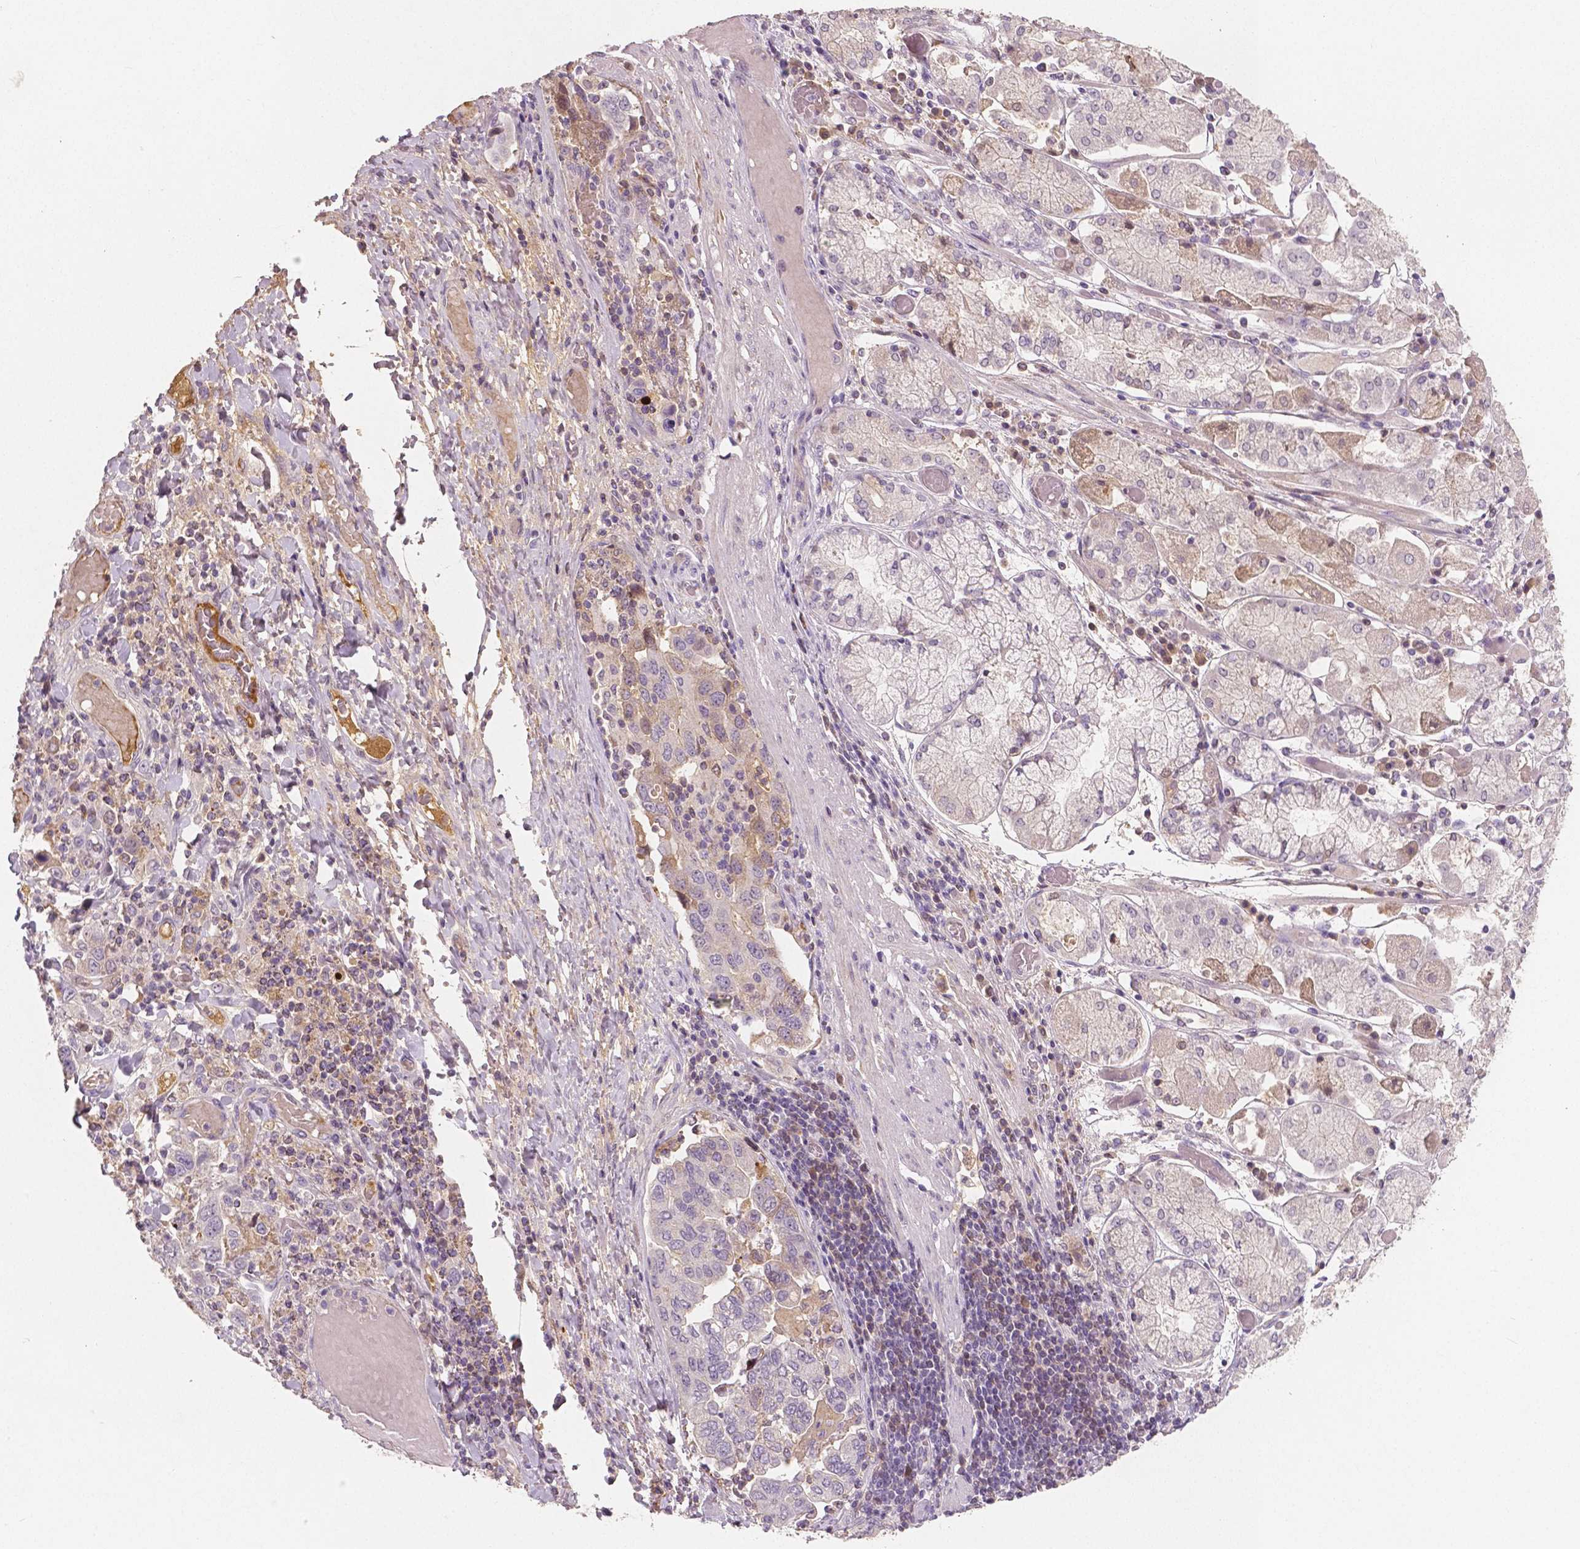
{"staining": {"intensity": "negative", "quantity": "none", "location": "none"}, "tissue": "stomach cancer", "cell_type": "Tumor cells", "image_type": "cancer", "snomed": [{"axis": "morphology", "description": "Adenocarcinoma, NOS"}, {"axis": "topography", "description": "Stomach, upper"}, {"axis": "topography", "description": "Stomach"}], "caption": "A high-resolution photomicrograph shows immunohistochemistry staining of adenocarcinoma (stomach), which demonstrates no significant expression in tumor cells.", "gene": "APOA4", "patient": {"sex": "male", "age": 62}}